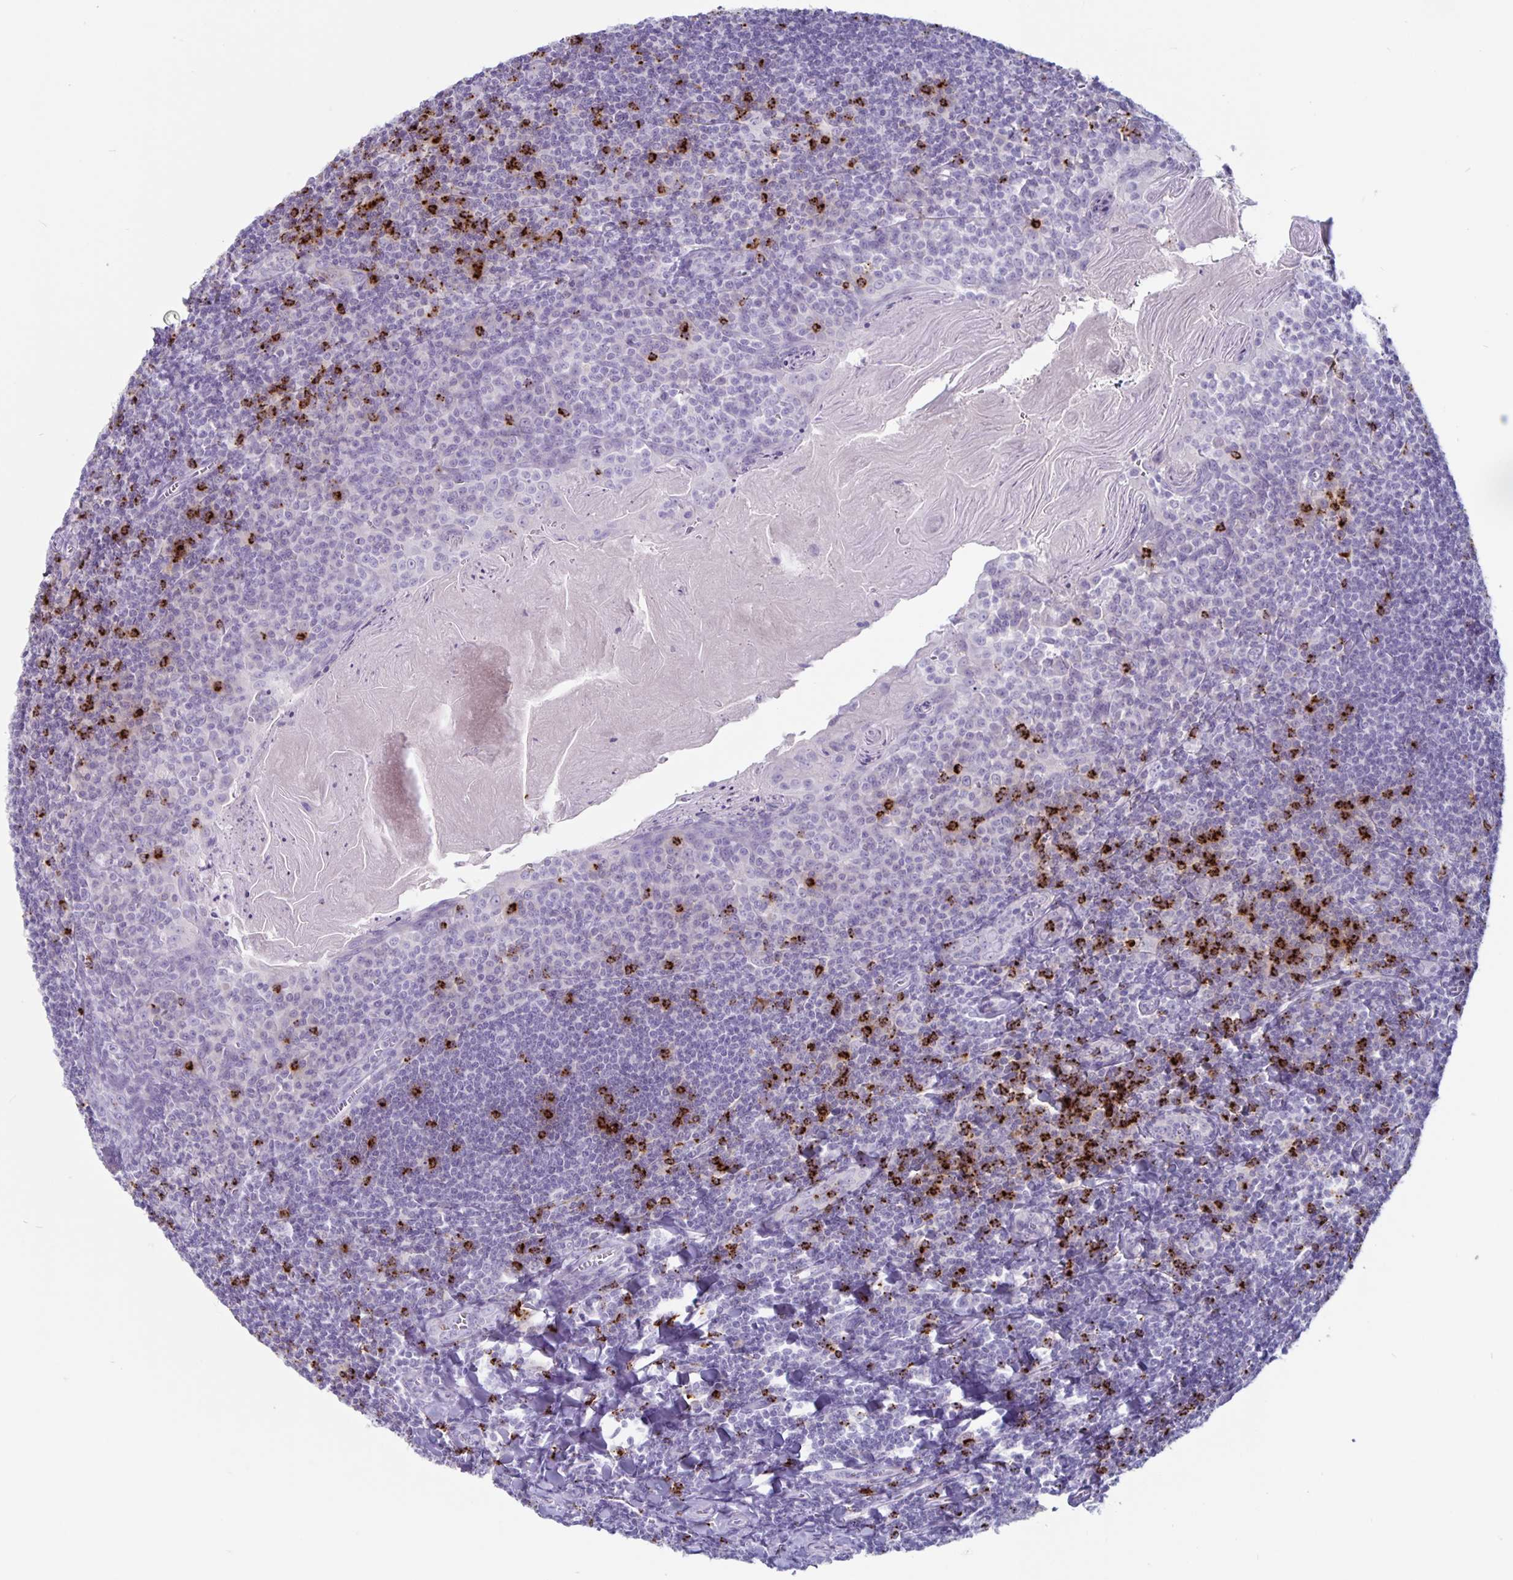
{"staining": {"intensity": "negative", "quantity": "none", "location": "none"}, "tissue": "tonsil", "cell_type": "Germinal center cells", "image_type": "normal", "snomed": [{"axis": "morphology", "description": "Normal tissue, NOS"}, {"axis": "topography", "description": "Tonsil"}], "caption": "Unremarkable tonsil was stained to show a protein in brown. There is no significant positivity in germinal center cells. (Brightfield microscopy of DAB immunohistochemistry at high magnification).", "gene": "GZMK", "patient": {"sex": "male", "age": 27}}